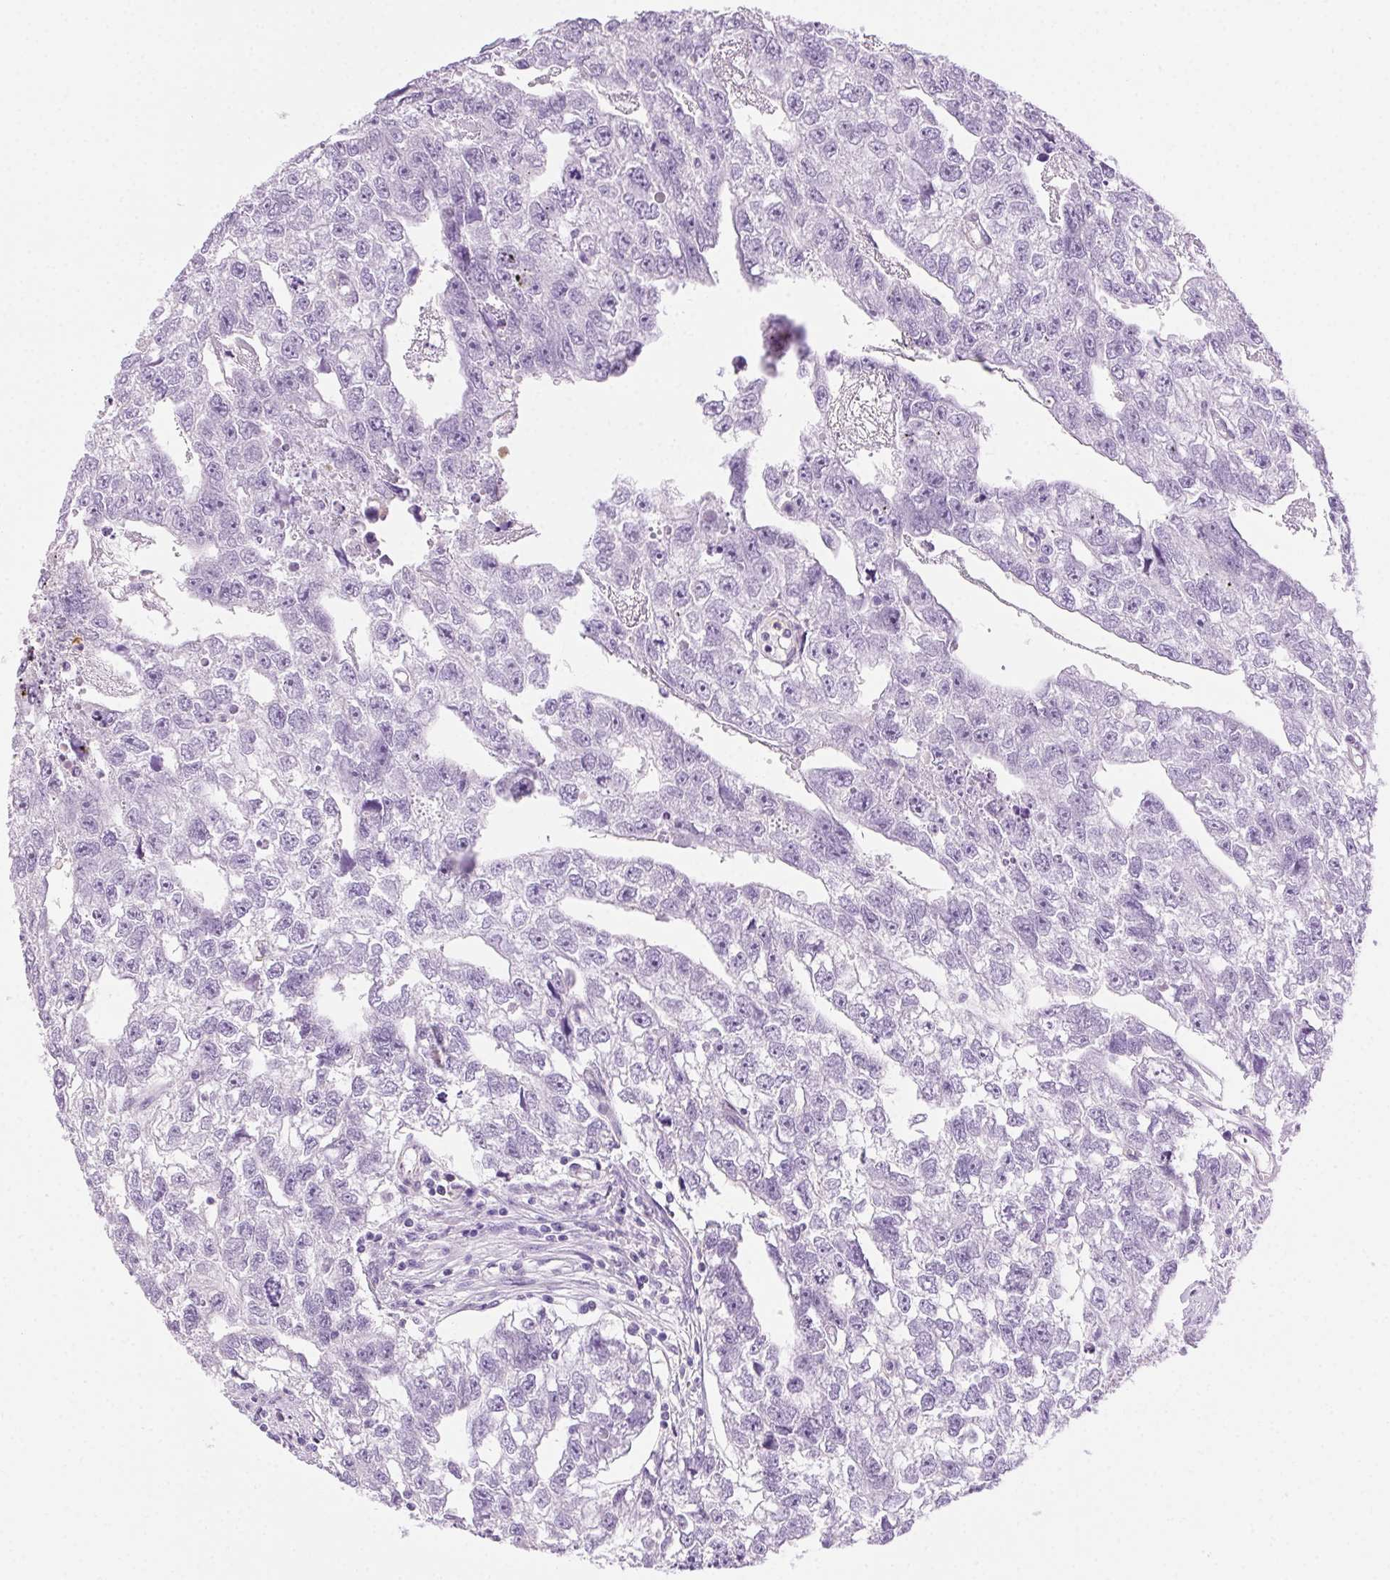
{"staining": {"intensity": "negative", "quantity": "none", "location": "none"}, "tissue": "testis cancer", "cell_type": "Tumor cells", "image_type": "cancer", "snomed": [{"axis": "morphology", "description": "Carcinoma, Embryonal, NOS"}, {"axis": "morphology", "description": "Teratoma, malignant, NOS"}, {"axis": "topography", "description": "Testis"}], "caption": "Immunohistochemistry micrograph of testis cancer (malignant teratoma) stained for a protein (brown), which shows no positivity in tumor cells. (IHC, brightfield microscopy, high magnification).", "gene": "SHCBP1L", "patient": {"sex": "male", "age": 44}}